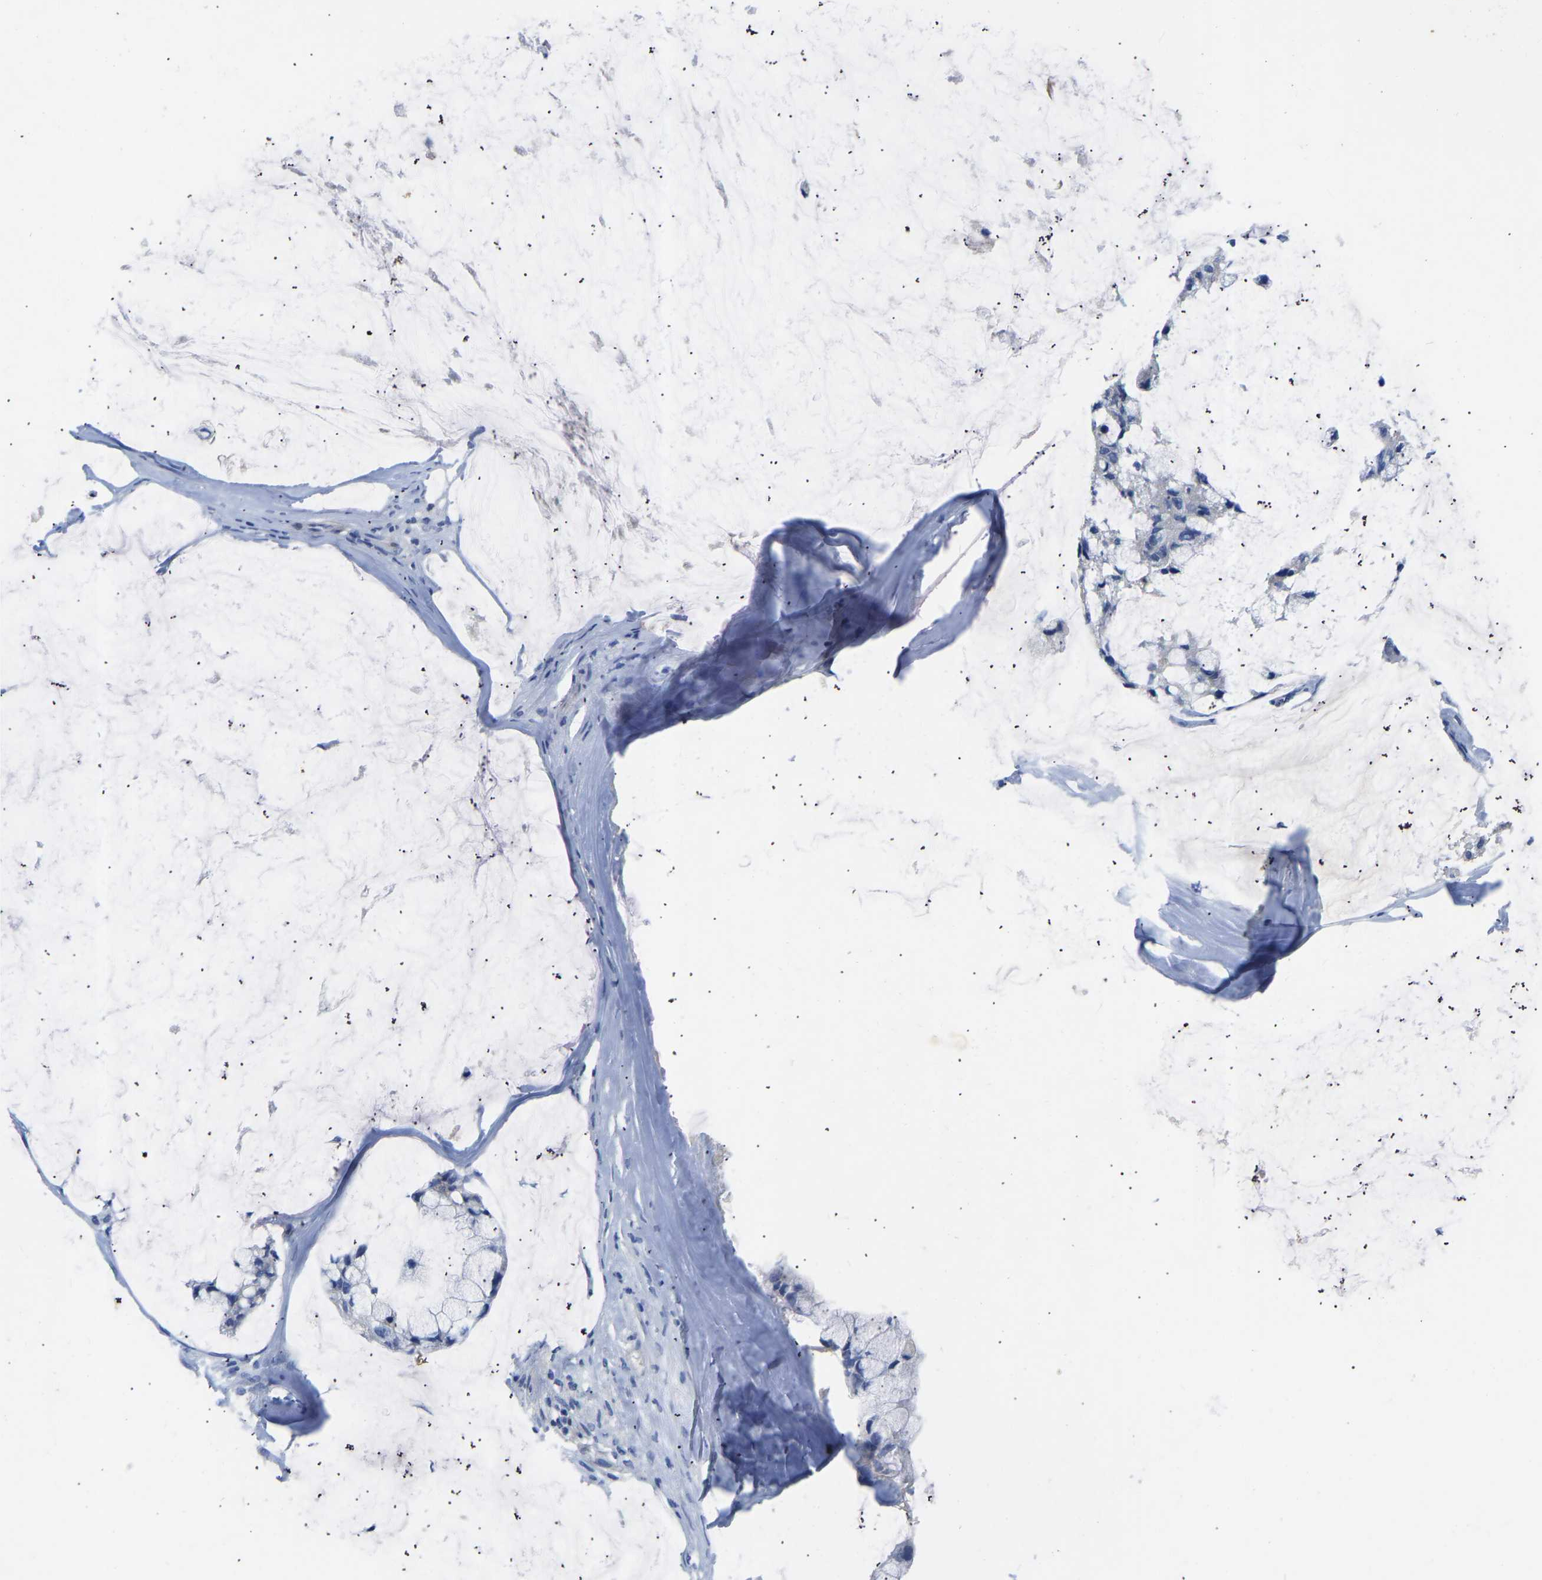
{"staining": {"intensity": "negative", "quantity": "none", "location": "none"}, "tissue": "ovarian cancer", "cell_type": "Tumor cells", "image_type": "cancer", "snomed": [{"axis": "morphology", "description": "Cystadenocarcinoma, mucinous, NOS"}, {"axis": "topography", "description": "Ovary"}], "caption": "DAB (3,3'-diaminobenzidine) immunohistochemical staining of ovarian mucinous cystadenocarcinoma shows no significant positivity in tumor cells.", "gene": "RBP1", "patient": {"sex": "female", "age": 39}}